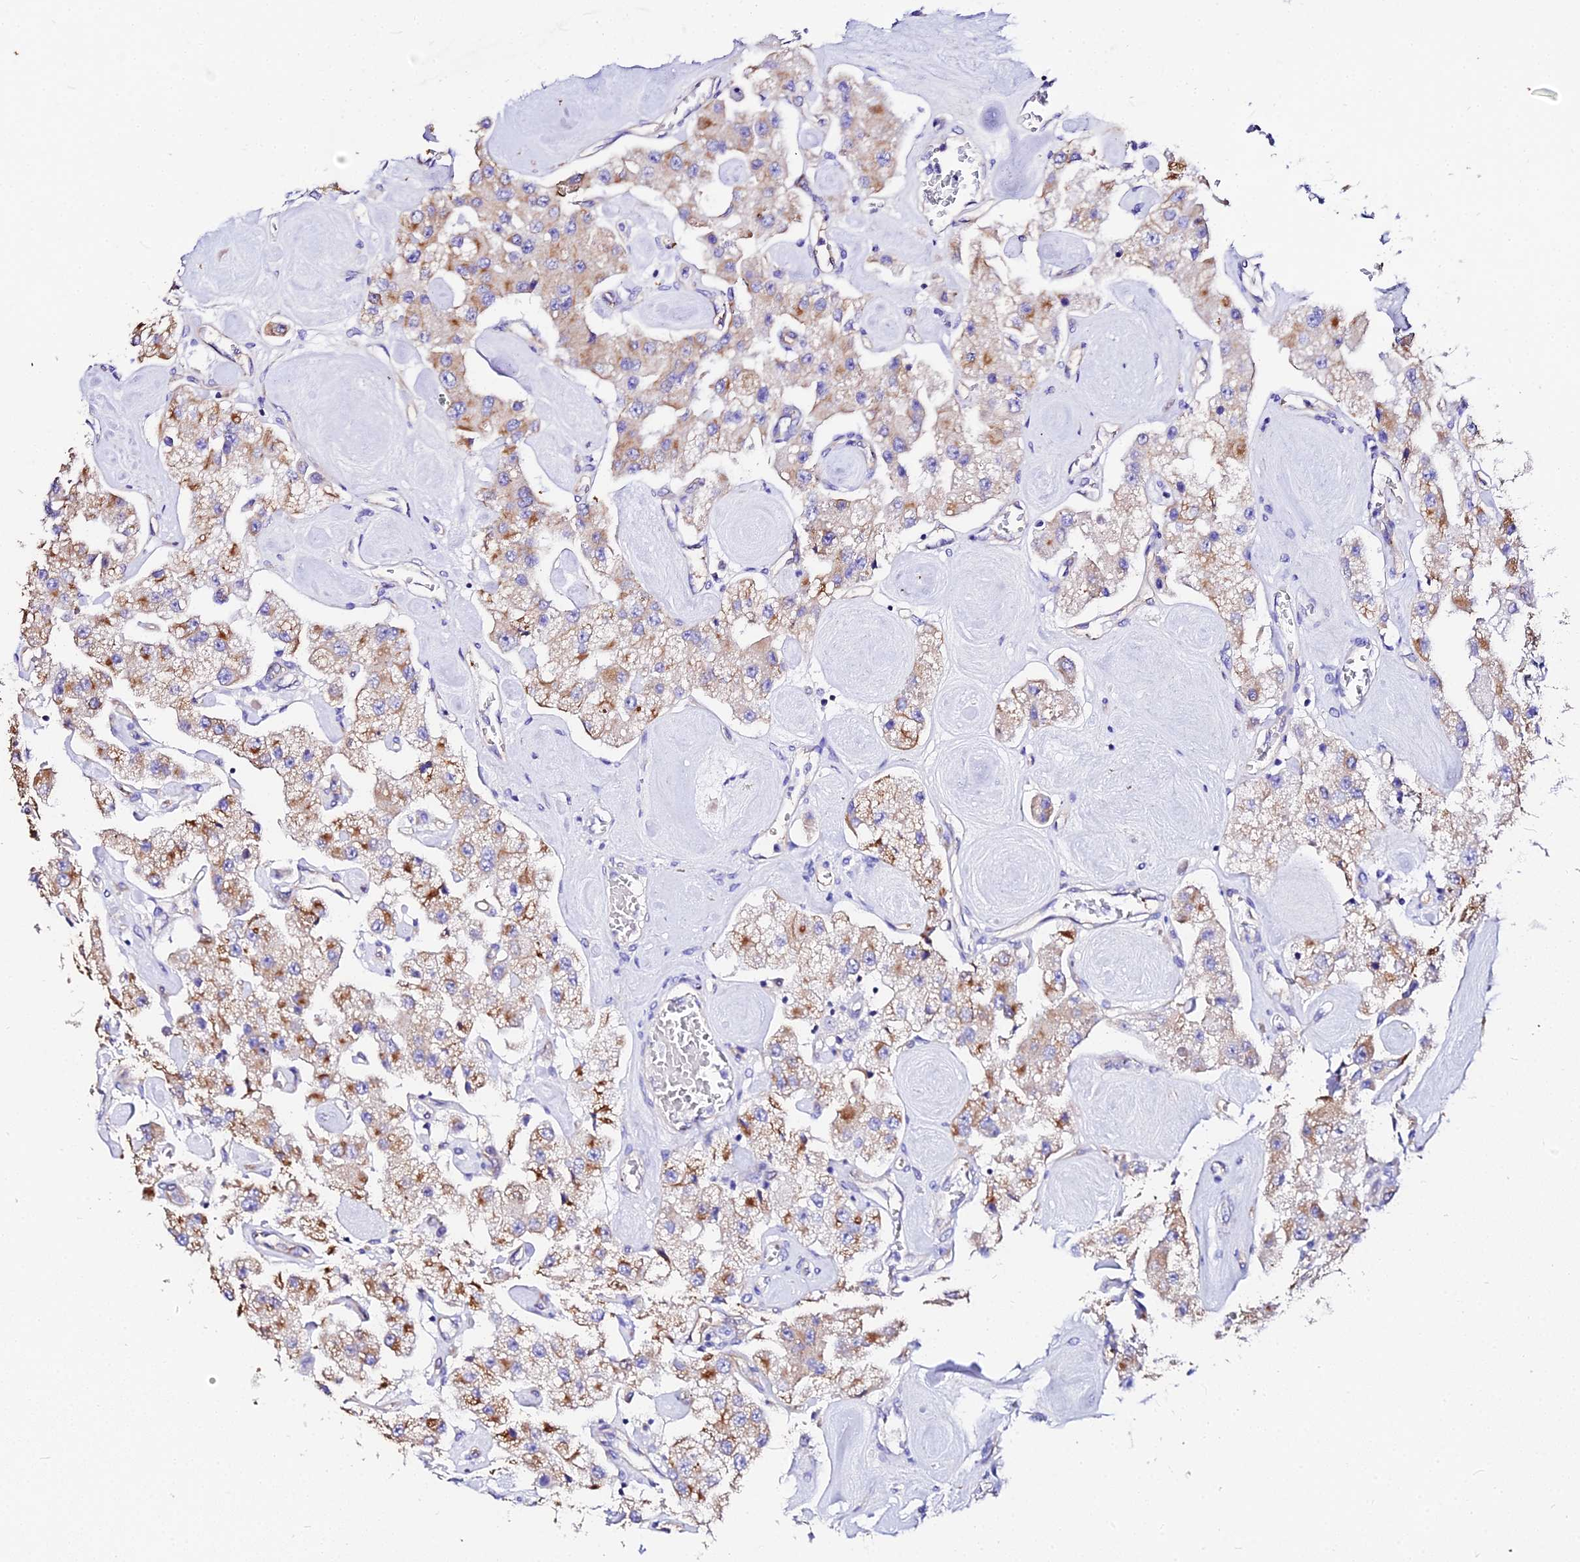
{"staining": {"intensity": "moderate", "quantity": "25%-75%", "location": "cytoplasmic/membranous"}, "tissue": "carcinoid", "cell_type": "Tumor cells", "image_type": "cancer", "snomed": [{"axis": "morphology", "description": "Carcinoid, malignant, NOS"}, {"axis": "topography", "description": "Pancreas"}], "caption": "A brown stain labels moderate cytoplasmic/membranous expression of a protein in malignant carcinoid tumor cells.", "gene": "DAW1", "patient": {"sex": "male", "age": 41}}